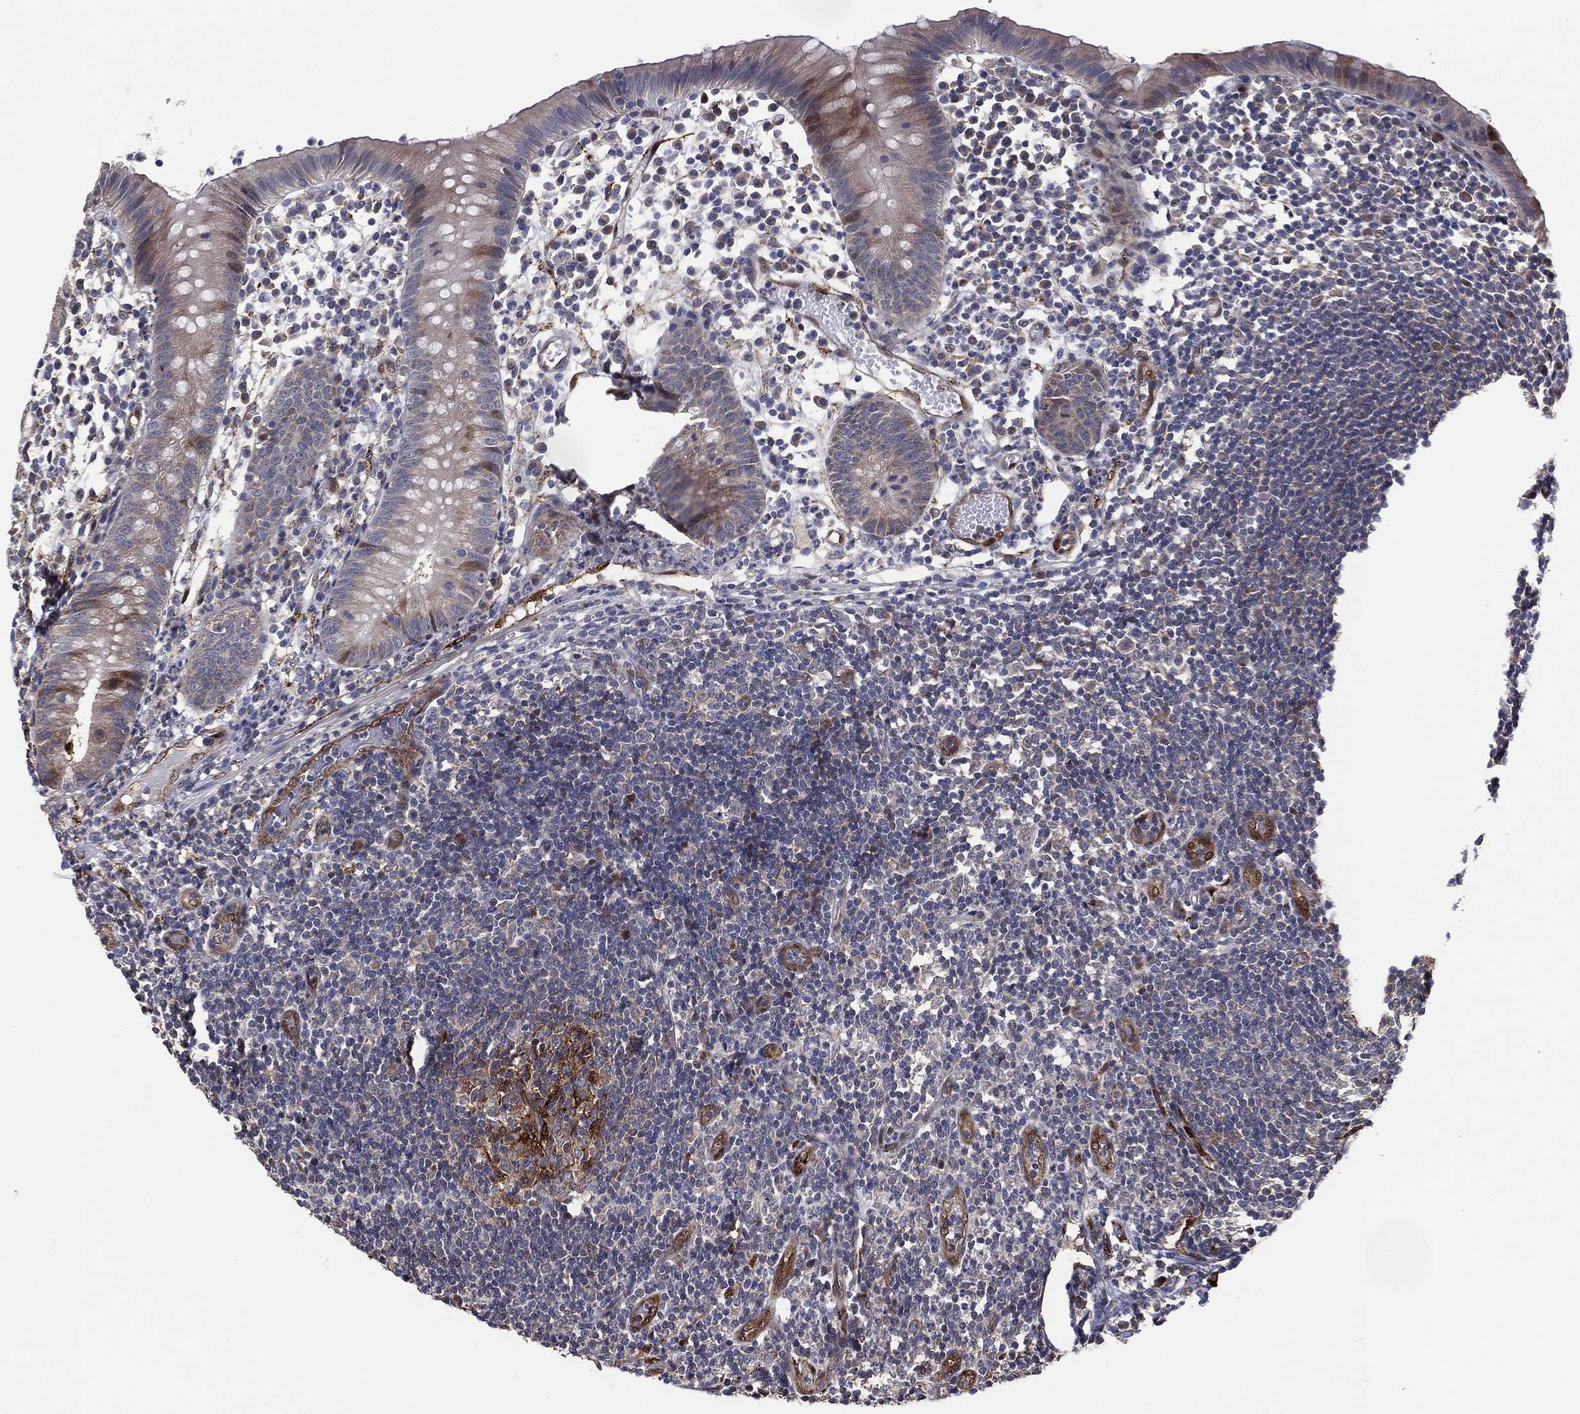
{"staining": {"intensity": "moderate", "quantity": "<25%", "location": "cytoplasmic/membranous"}, "tissue": "appendix", "cell_type": "Glandular cells", "image_type": "normal", "snomed": [{"axis": "morphology", "description": "Normal tissue, NOS"}, {"axis": "topography", "description": "Appendix"}], "caption": "A low amount of moderate cytoplasmic/membranous positivity is identified in approximately <25% of glandular cells in unremarkable appendix.", "gene": "SNCG", "patient": {"sex": "female", "age": 40}}